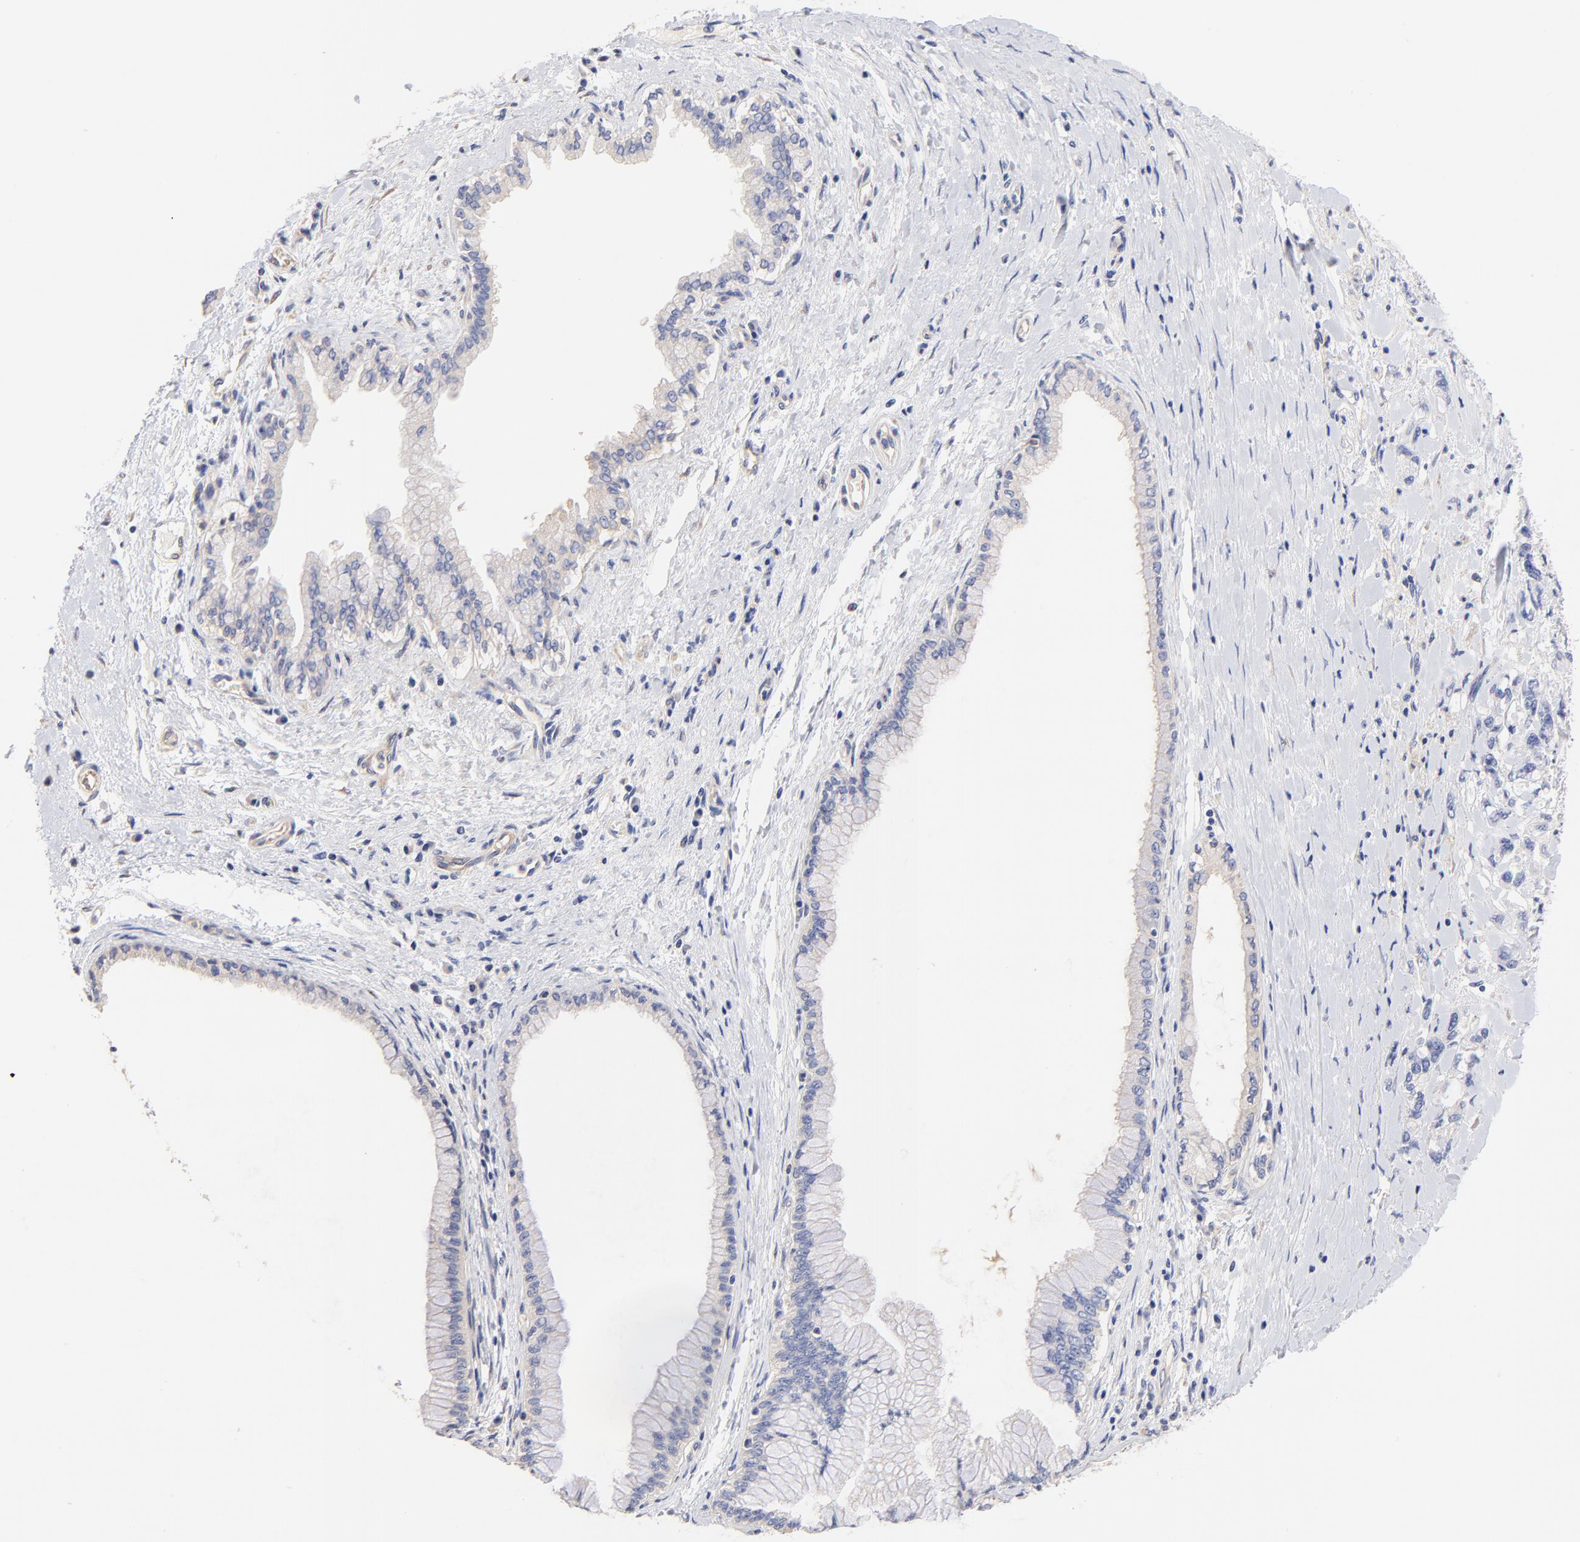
{"staining": {"intensity": "weak", "quantity": "<25%", "location": "cytoplasmic/membranous"}, "tissue": "pancreatic cancer", "cell_type": "Tumor cells", "image_type": "cancer", "snomed": [{"axis": "morphology", "description": "Adenocarcinoma, NOS"}, {"axis": "topography", "description": "Pancreas"}], "caption": "Immunohistochemistry micrograph of neoplastic tissue: pancreatic cancer stained with DAB (3,3'-diaminobenzidine) reveals no significant protein staining in tumor cells.", "gene": "HS3ST1", "patient": {"sex": "male", "age": 79}}